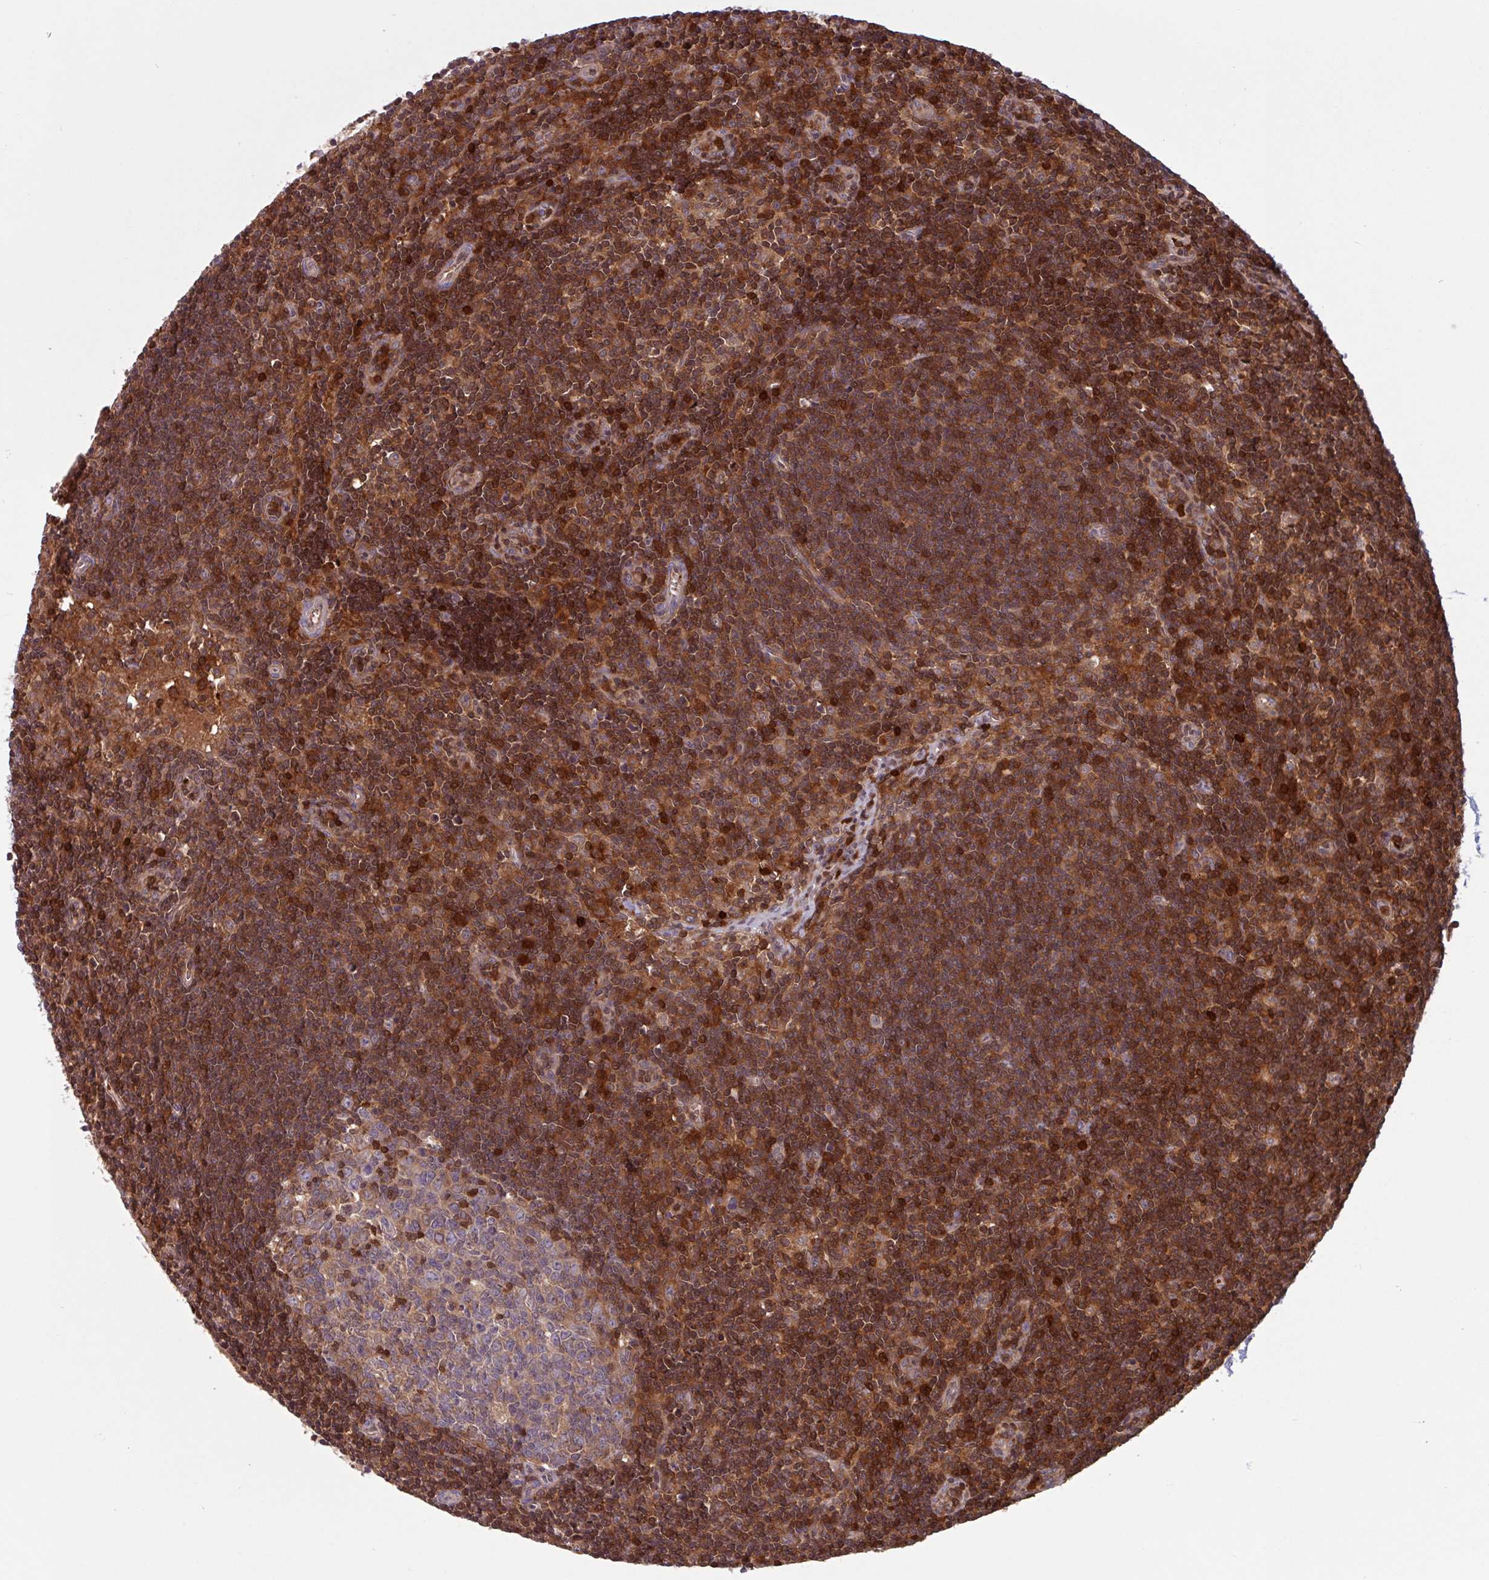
{"staining": {"intensity": "moderate", "quantity": "<25%", "location": "nuclear"}, "tissue": "lymph node", "cell_type": "Germinal center cells", "image_type": "normal", "snomed": [{"axis": "morphology", "description": "Normal tissue, NOS"}, {"axis": "topography", "description": "Lymph node"}], "caption": "IHC image of benign lymph node stained for a protein (brown), which displays low levels of moderate nuclear staining in approximately <25% of germinal center cells.", "gene": "SEC61G", "patient": {"sex": "female", "age": 29}}